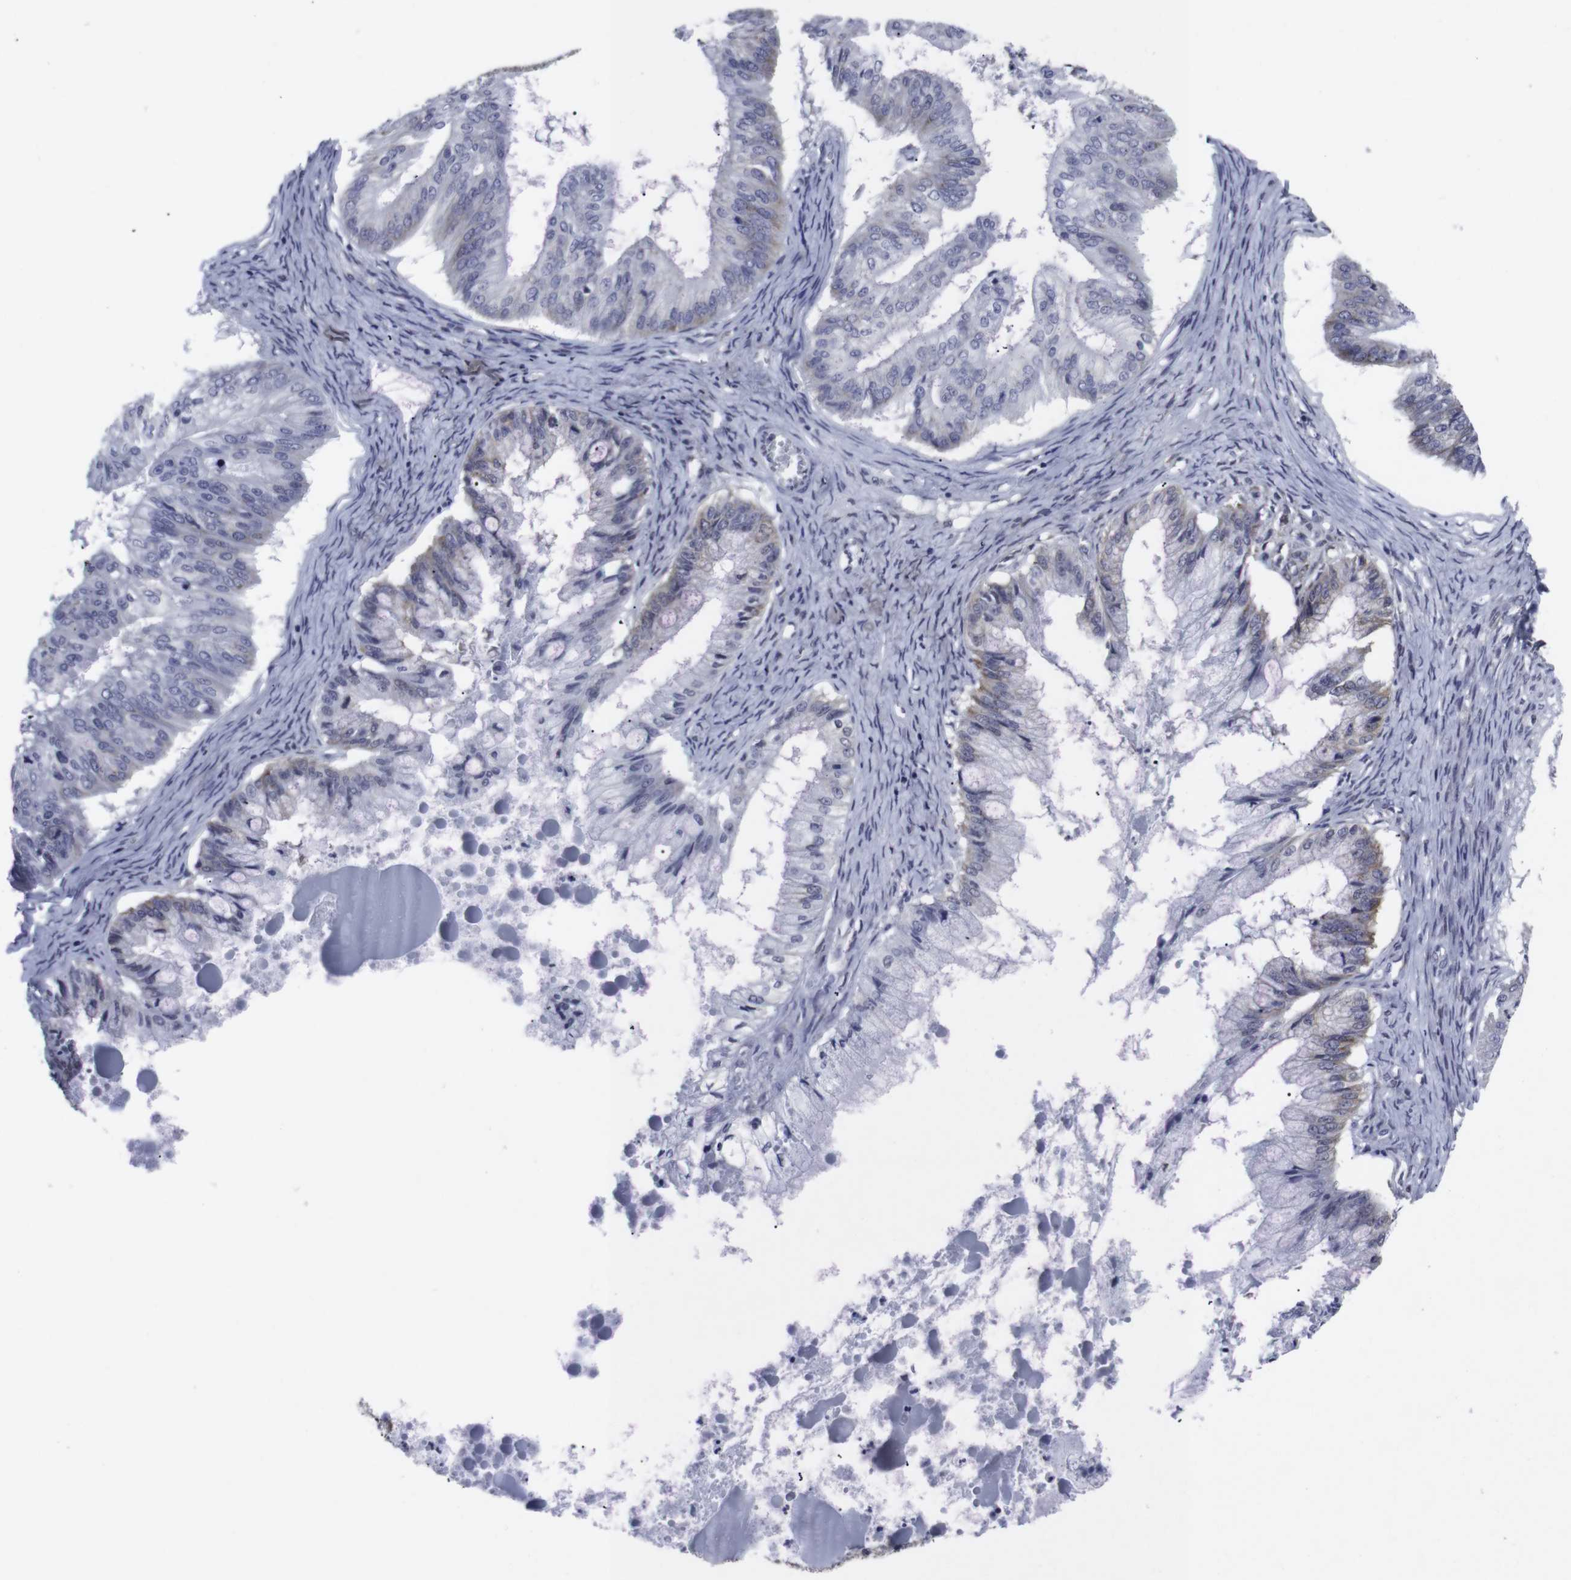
{"staining": {"intensity": "moderate", "quantity": "<25%", "location": "cytoplasmic/membranous"}, "tissue": "ovarian cancer", "cell_type": "Tumor cells", "image_type": "cancer", "snomed": [{"axis": "morphology", "description": "Cystadenocarcinoma, mucinous, NOS"}, {"axis": "topography", "description": "Ovary"}], "caption": "Moderate cytoplasmic/membranous expression is appreciated in approximately <25% of tumor cells in mucinous cystadenocarcinoma (ovarian).", "gene": "GEMIN2", "patient": {"sex": "female", "age": 57}}